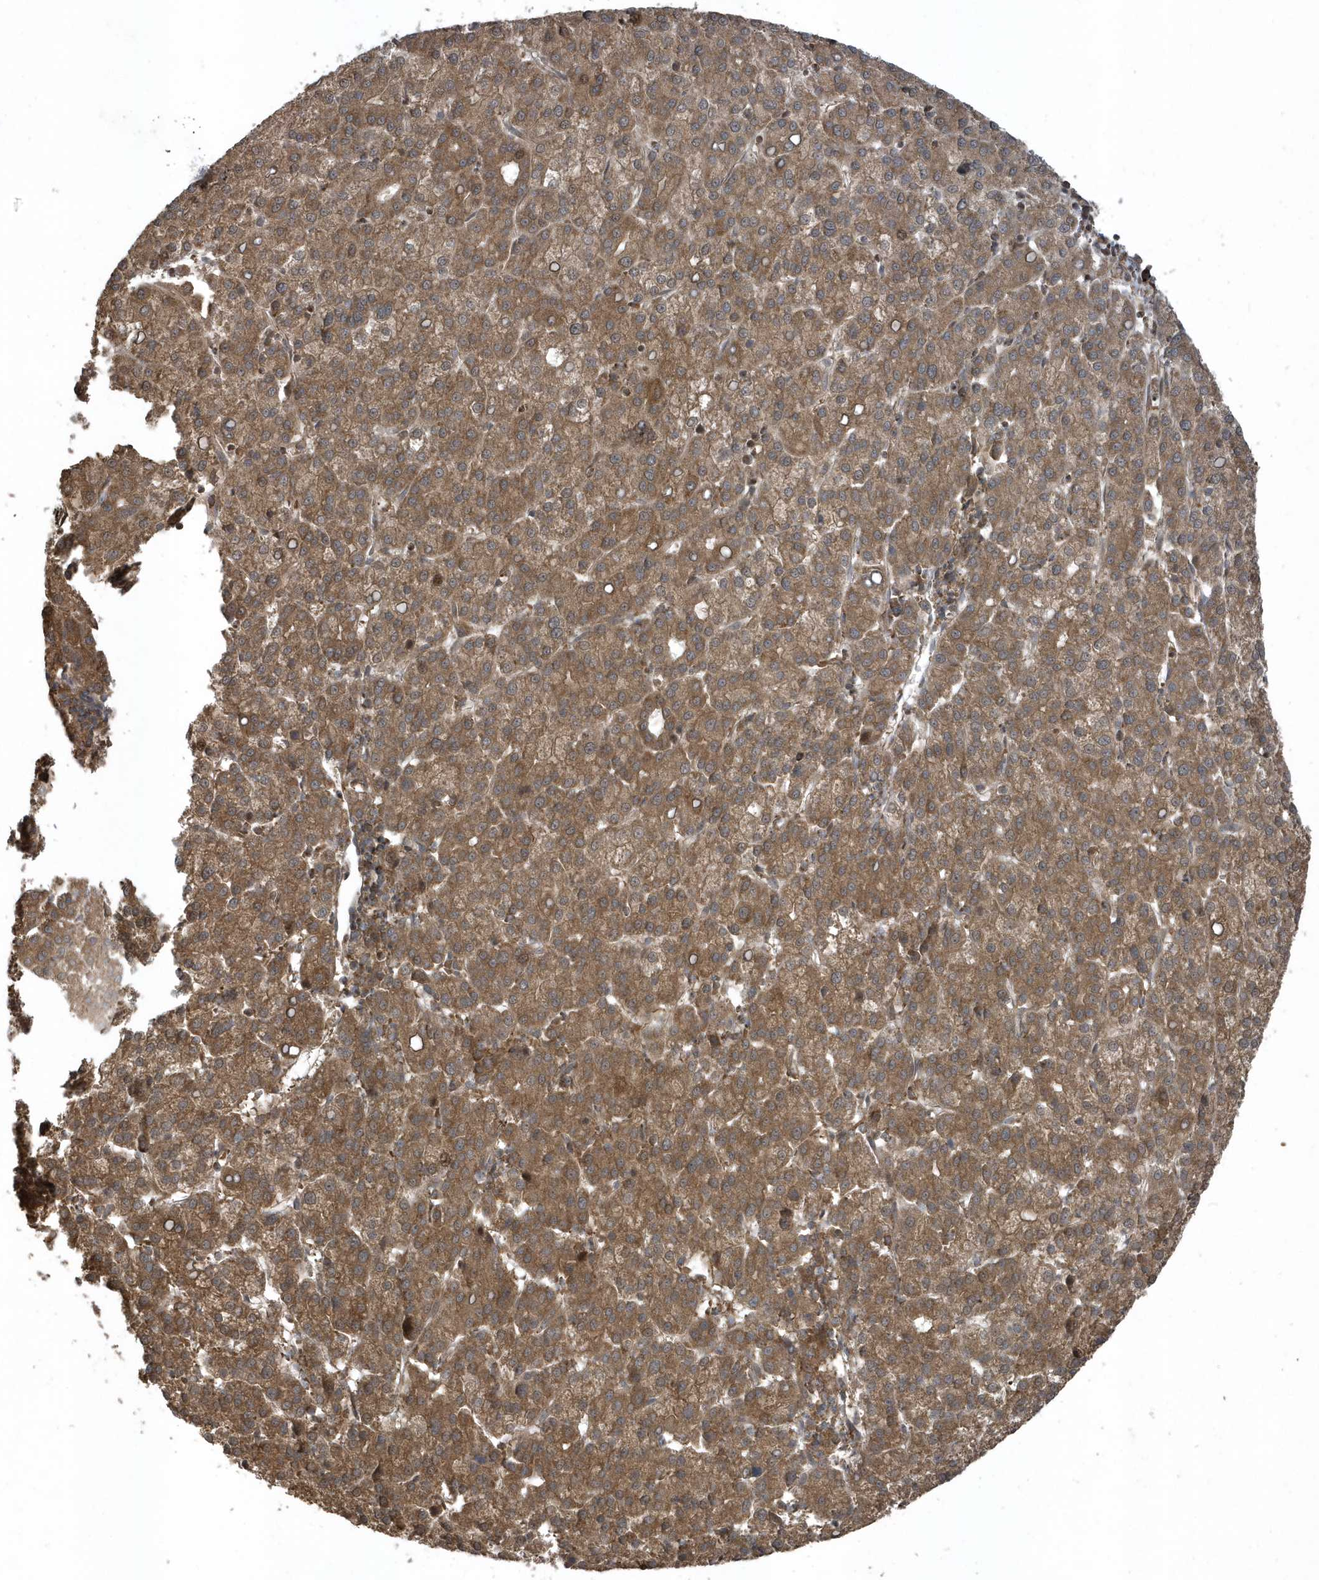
{"staining": {"intensity": "moderate", "quantity": ">75%", "location": "cytoplasmic/membranous"}, "tissue": "liver cancer", "cell_type": "Tumor cells", "image_type": "cancer", "snomed": [{"axis": "morphology", "description": "Carcinoma, Hepatocellular, NOS"}, {"axis": "topography", "description": "Liver"}], "caption": "Liver hepatocellular carcinoma was stained to show a protein in brown. There is medium levels of moderate cytoplasmic/membranous positivity in approximately >75% of tumor cells.", "gene": "STAMBP", "patient": {"sex": "female", "age": 58}}